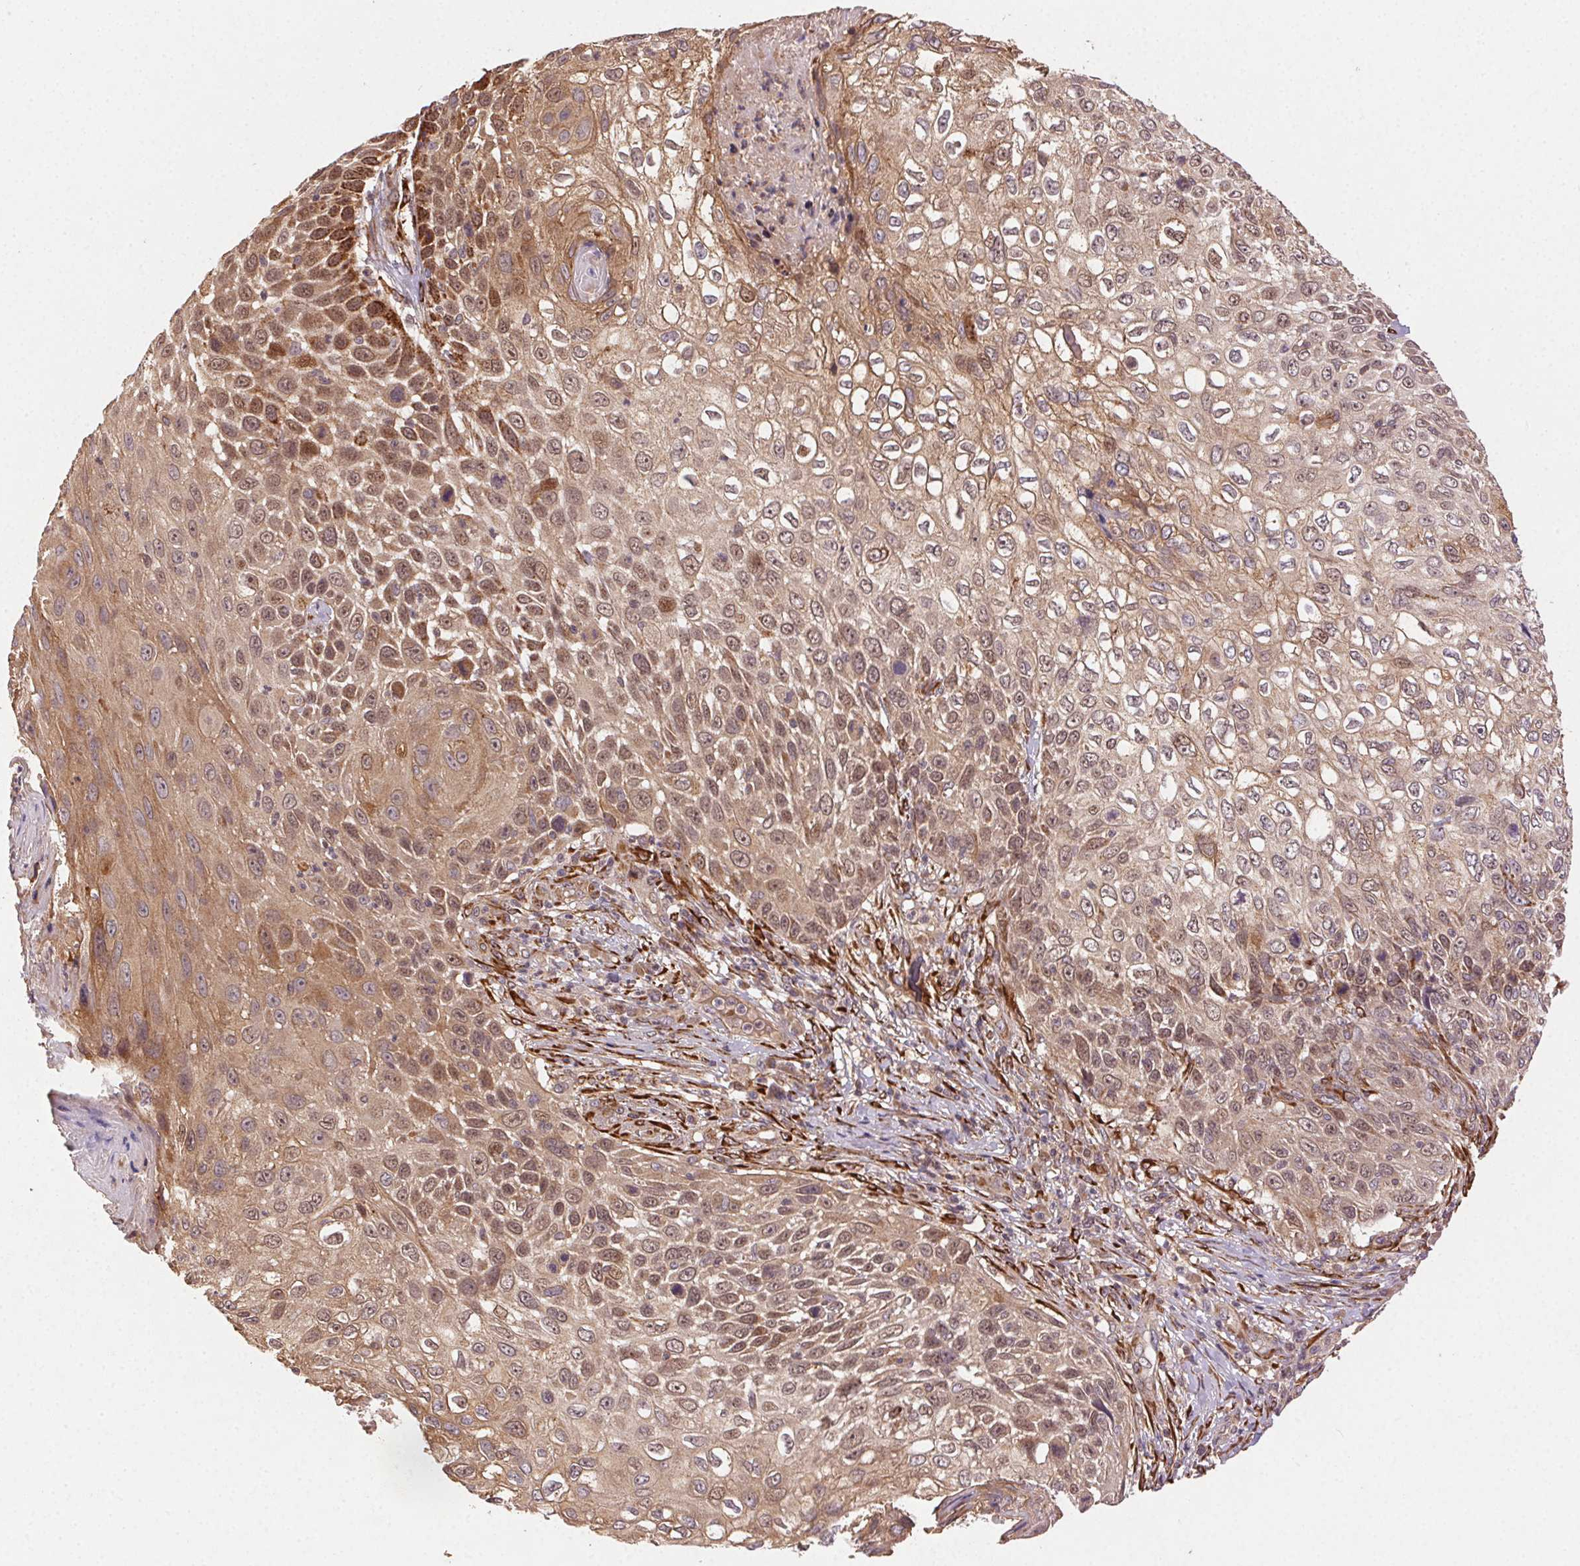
{"staining": {"intensity": "moderate", "quantity": ">75%", "location": "cytoplasmic/membranous,nuclear"}, "tissue": "skin cancer", "cell_type": "Tumor cells", "image_type": "cancer", "snomed": [{"axis": "morphology", "description": "Squamous cell carcinoma, NOS"}, {"axis": "topography", "description": "Skin"}], "caption": "The histopathology image shows staining of skin squamous cell carcinoma, revealing moderate cytoplasmic/membranous and nuclear protein expression (brown color) within tumor cells. (IHC, brightfield microscopy, high magnification).", "gene": "KLHL15", "patient": {"sex": "male", "age": 92}}